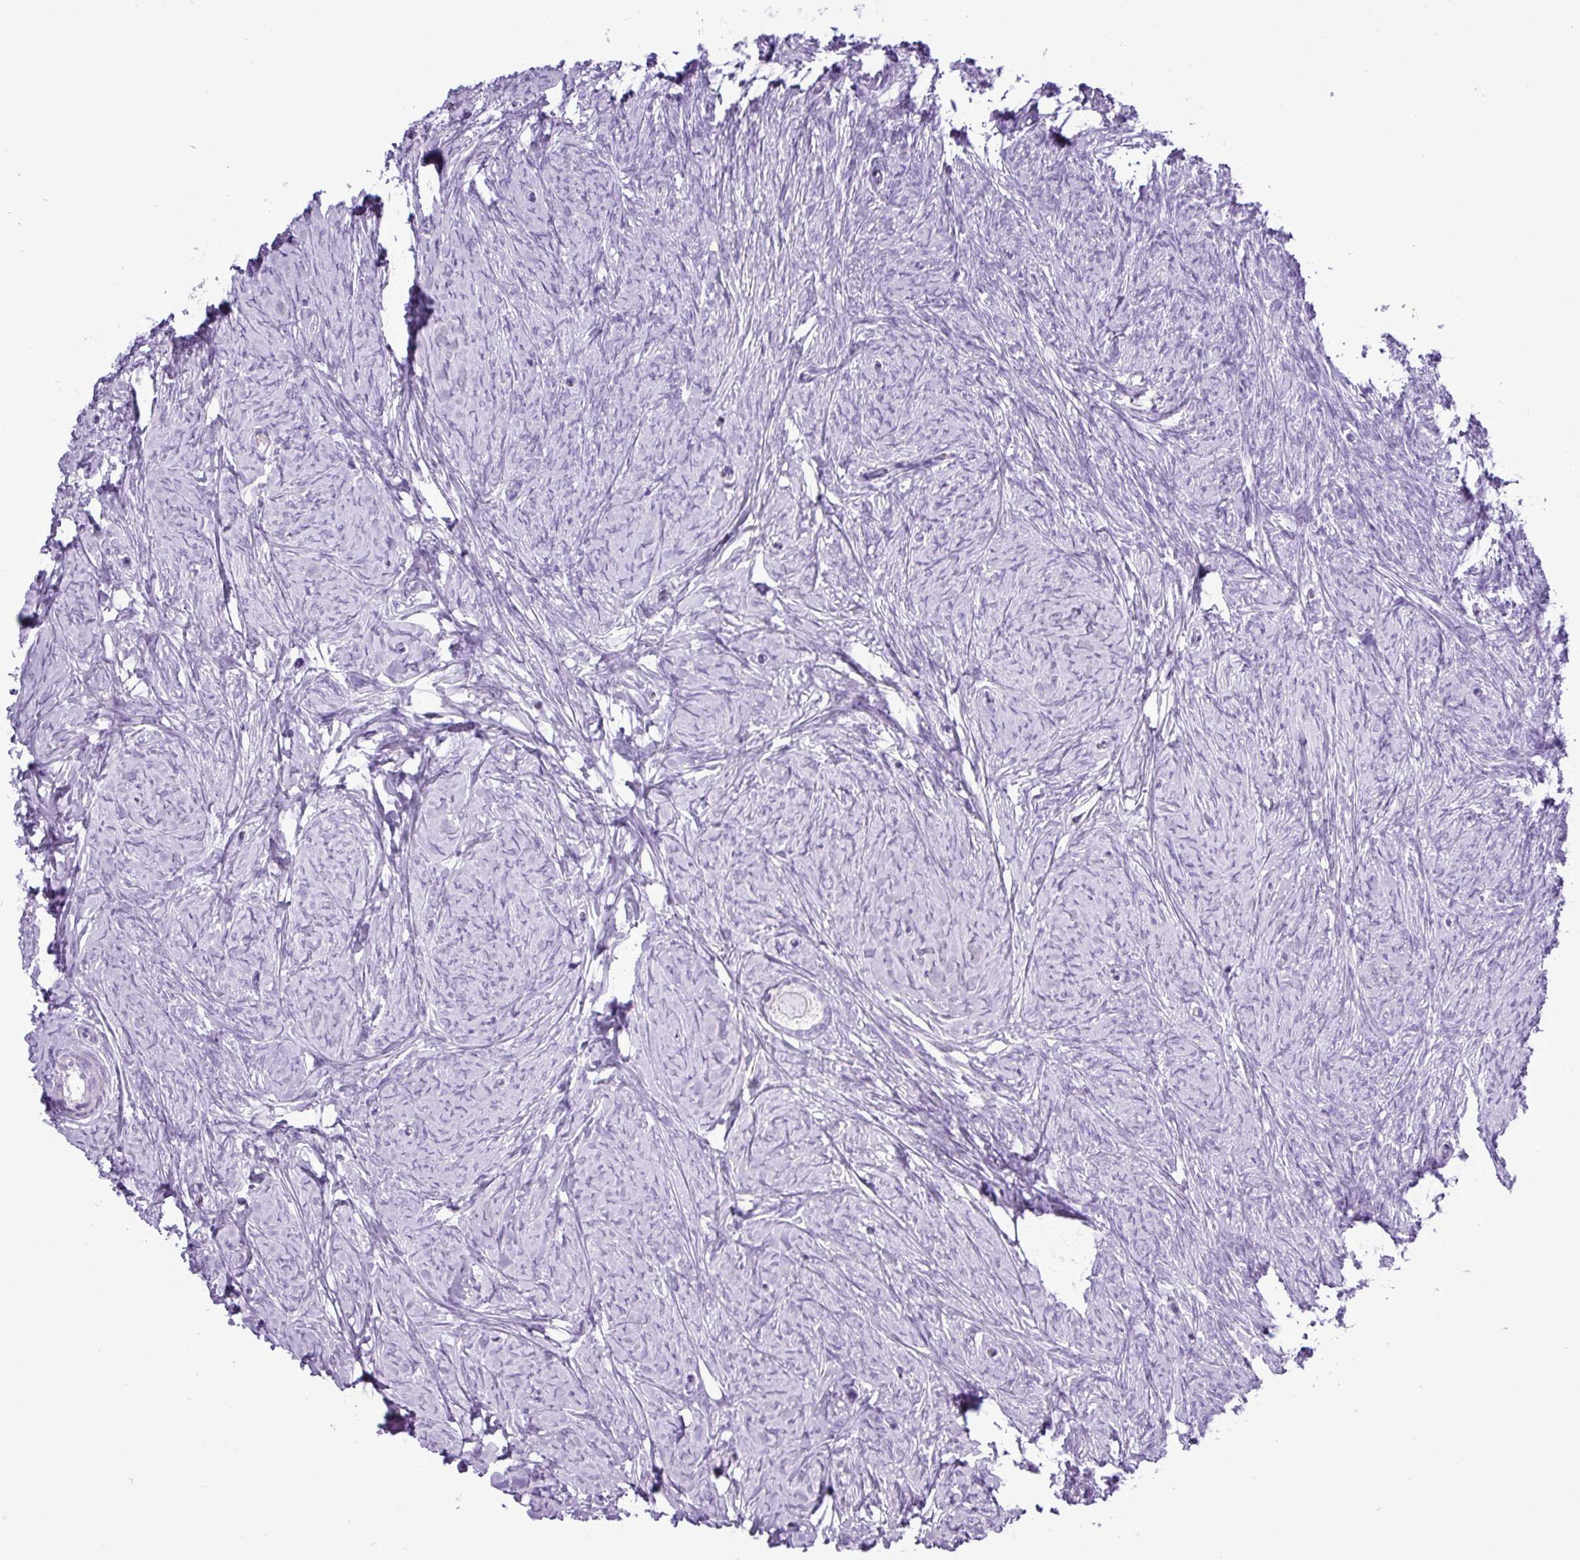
{"staining": {"intensity": "negative", "quantity": "none", "location": "none"}, "tissue": "ovary", "cell_type": "Follicle cells", "image_type": "normal", "snomed": [{"axis": "morphology", "description": "Normal tissue, NOS"}, {"axis": "topography", "description": "Ovary"}], "caption": "Immunohistochemical staining of unremarkable ovary reveals no significant staining in follicle cells.", "gene": "ALDH3A1", "patient": {"sex": "female", "age": 44}}